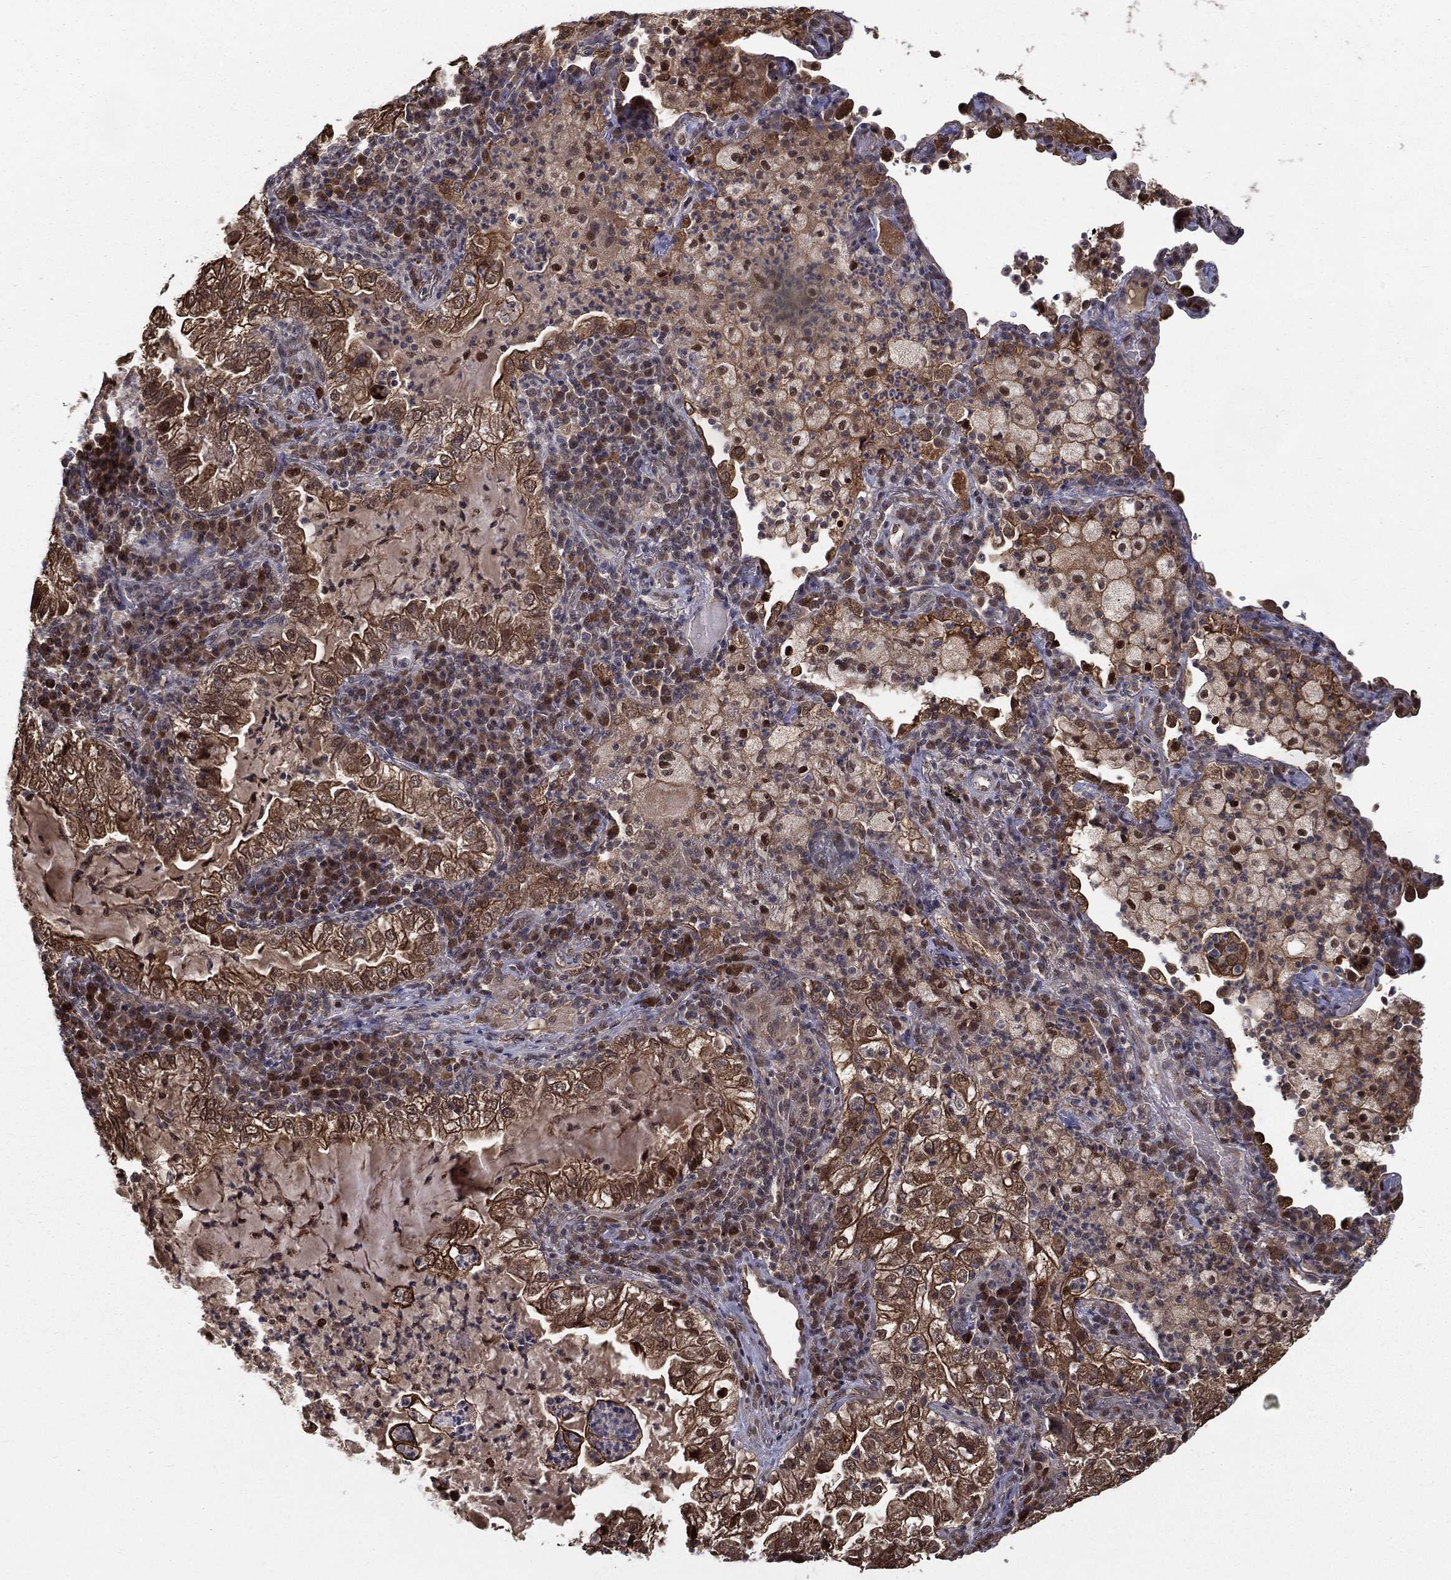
{"staining": {"intensity": "moderate", "quantity": "25%-75%", "location": "cytoplasmic/membranous"}, "tissue": "lung cancer", "cell_type": "Tumor cells", "image_type": "cancer", "snomed": [{"axis": "morphology", "description": "Adenocarcinoma, NOS"}, {"axis": "topography", "description": "Lung"}], "caption": "Immunohistochemistry staining of lung cancer (adenocarcinoma), which exhibits medium levels of moderate cytoplasmic/membranous staining in approximately 25%-75% of tumor cells indicating moderate cytoplasmic/membranous protein expression. The staining was performed using DAB (3,3'-diaminobenzidine) (brown) for protein detection and nuclei were counterstained in hematoxylin (blue).", "gene": "SLC6A6", "patient": {"sex": "female", "age": 73}}